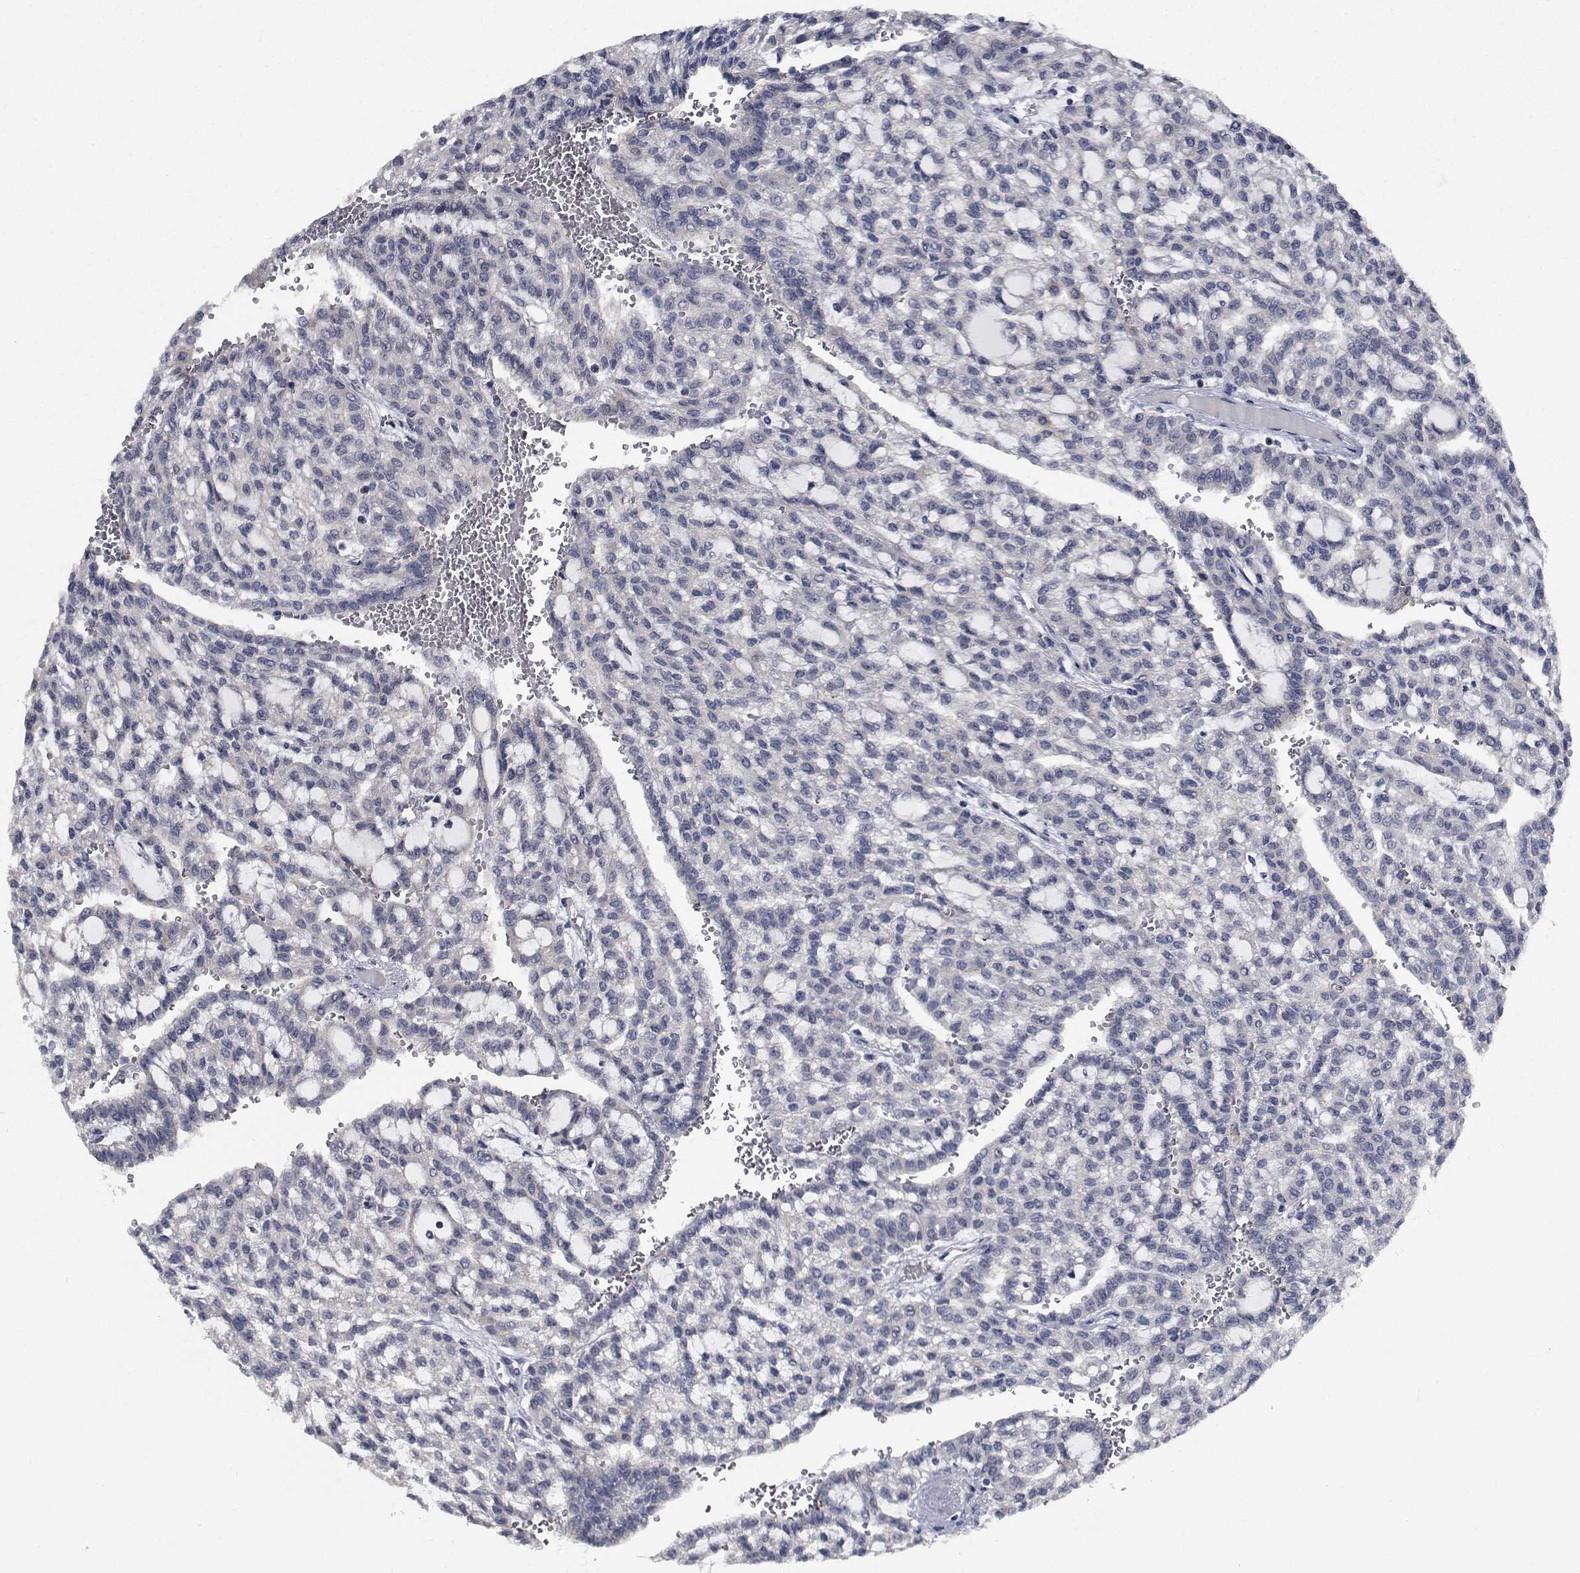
{"staining": {"intensity": "negative", "quantity": "none", "location": "none"}, "tissue": "renal cancer", "cell_type": "Tumor cells", "image_type": "cancer", "snomed": [{"axis": "morphology", "description": "Adenocarcinoma, NOS"}, {"axis": "topography", "description": "Kidney"}], "caption": "DAB immunohistochemical staining of renal cancer displays no significant positivity in tumor cells. (DAB IHC visualized using brightfield microscopy, high magnification).", "gene": "NVL", "patient": {"sex": "male", "age": 63}}